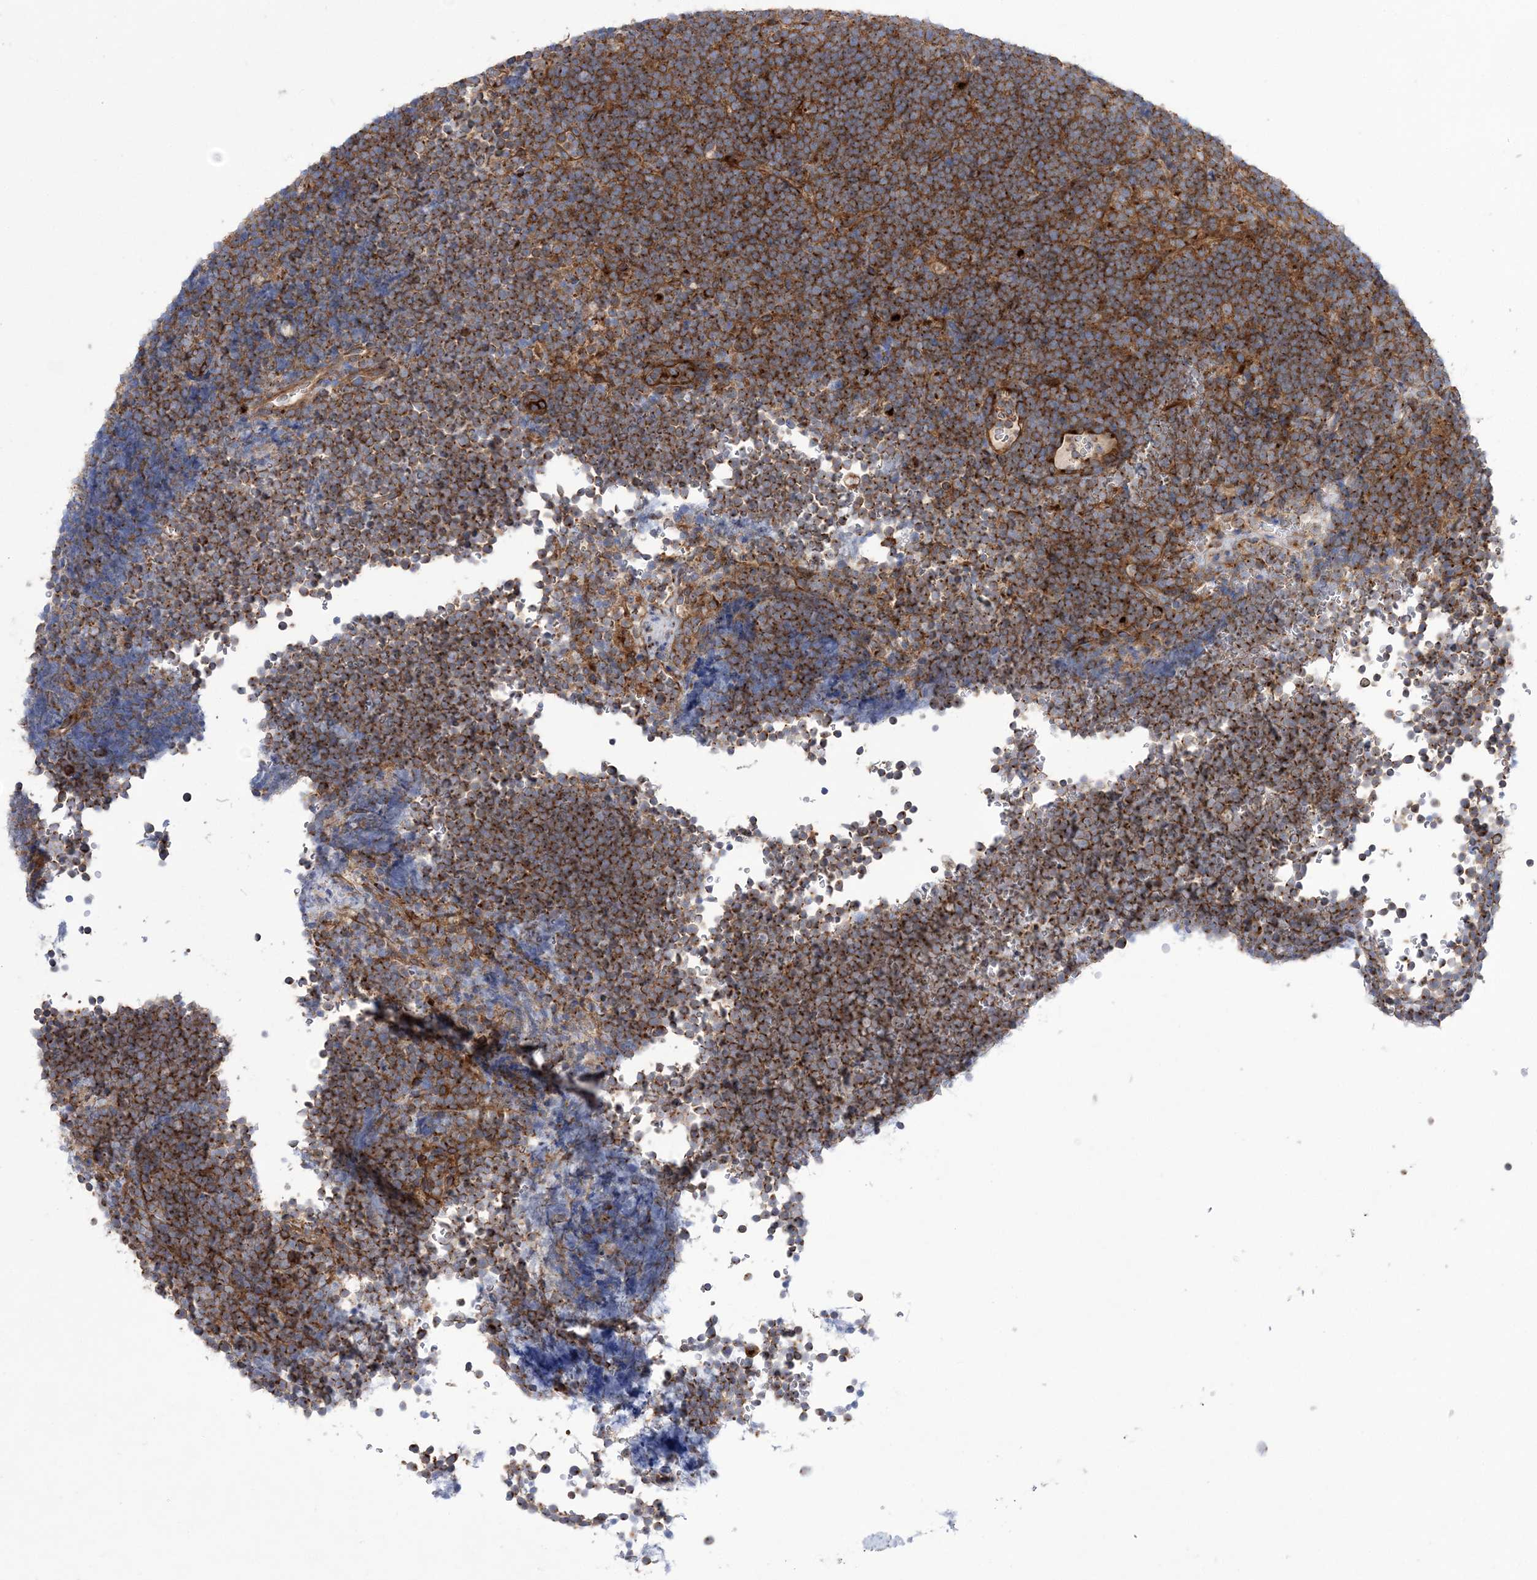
{"staining": {"intensity": "strong", "quantity": ">75%", "location": "cytoplasmic/membranous"}, "tissue": "lymphoma", "cell_type": "Tumor cells", "image_type": "cancer", "snomed": [{"axis": "morphology", "description": "Malignant lymphoma, non-Hodgkin's type, High grade"}, {"axis": "topography", "description": "Lymph node"}], "caption": "Protein staining reveals strong cytoplasmic/membranous staining in approximately >75% of tumor cells in lymphoma. The protein of interest is shown in brown color, while the nuclei are stained blue.", "gene": "COPB2", "patient": {"sex": "male", "age": 13}}